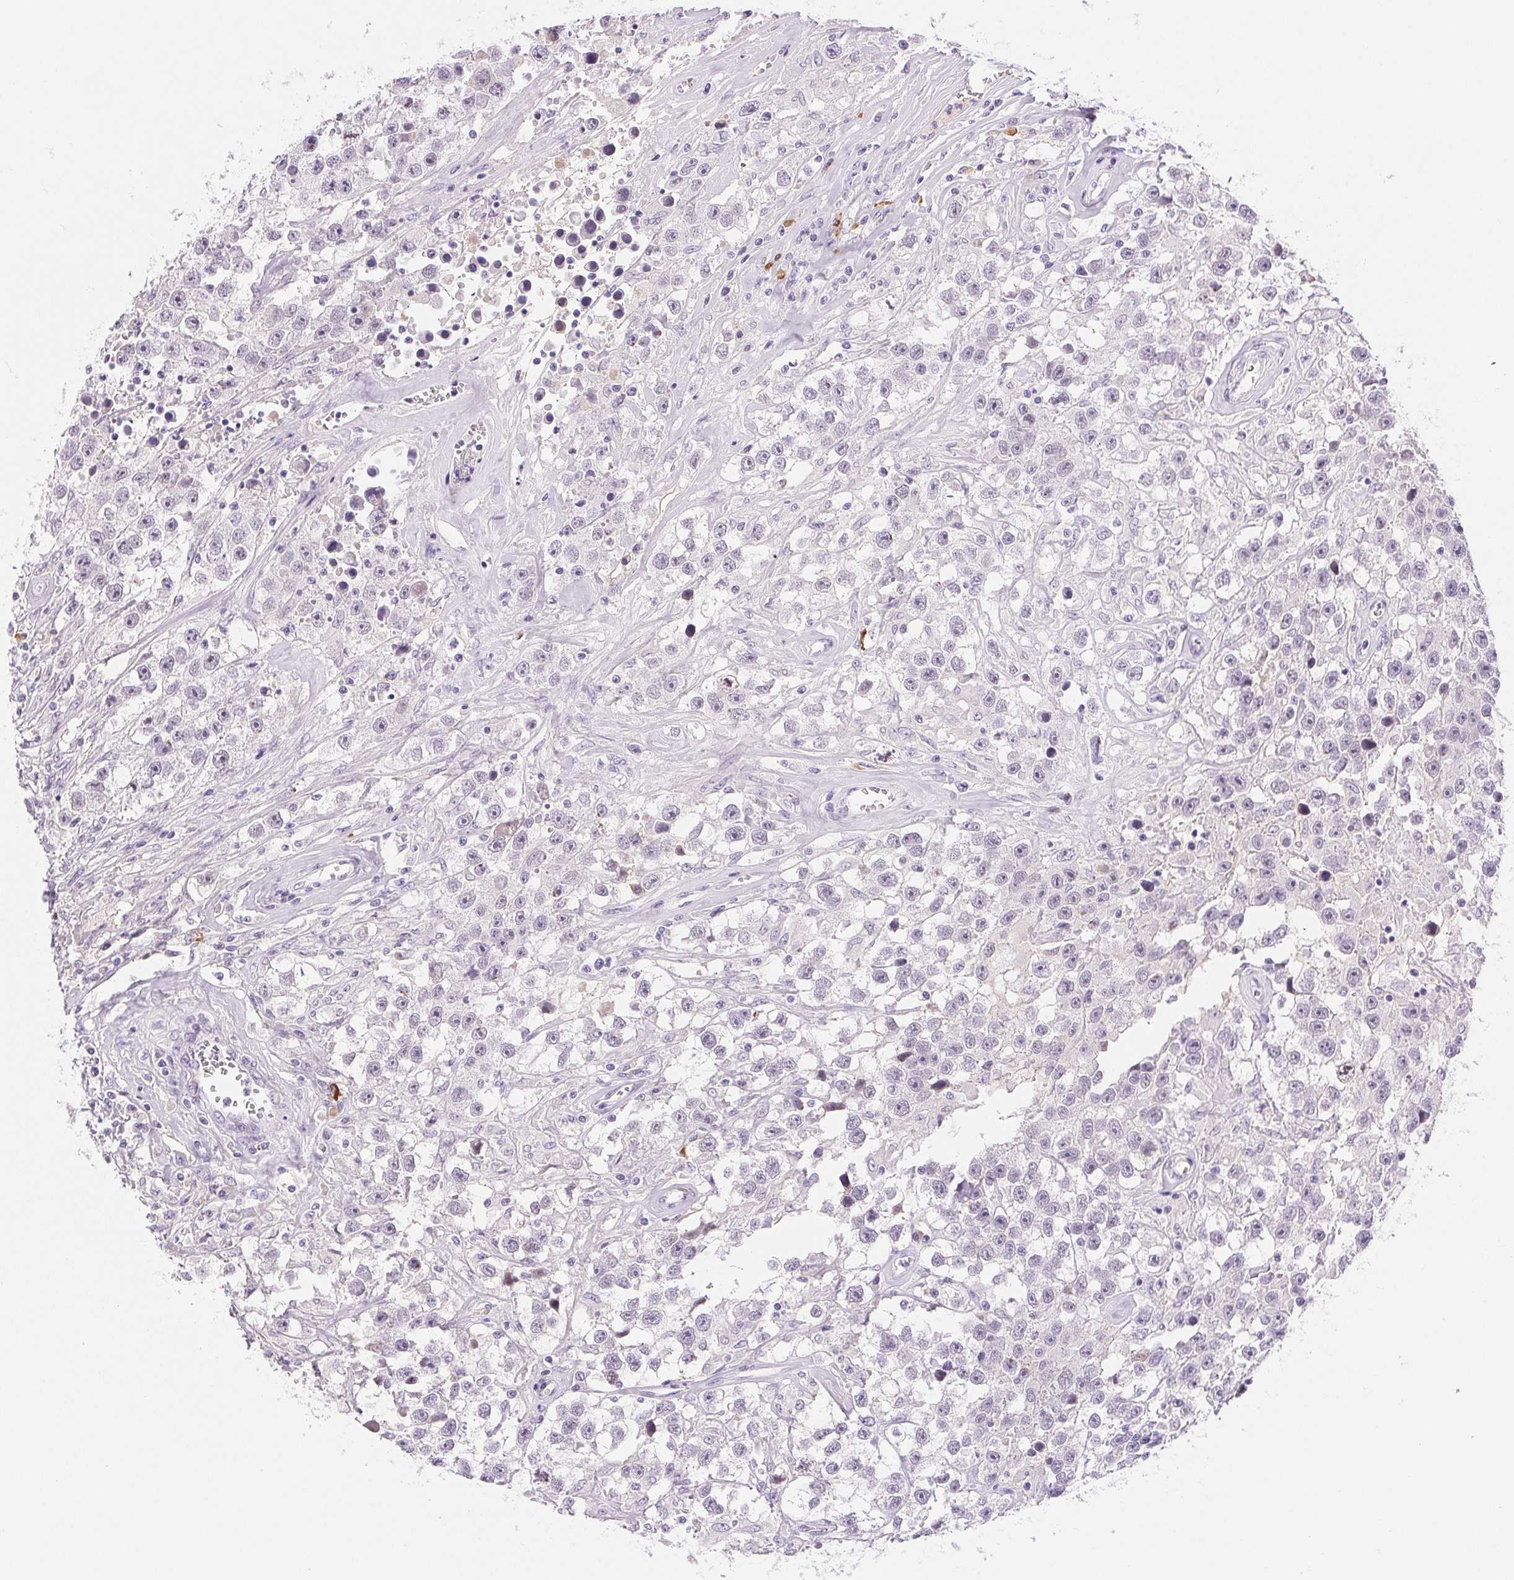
{"staining": {"intensity": "negative", "quantity": "none", "location": "none"}, "tissue": "testis cancer", "cell_type": "Tumor cells", "image_type": "cancer", "snomed": [{"axis": "morphology", "description": "Seminoma, NOS"}, {"axis": "topography", "description": "Testis"}], "caption": "Histopathology image shows no protein expression in tumor cells of testis cancer (seminoma) tissue. Nuclei are stained in blue.", "gene": "IFIT1B", "patient": {"sex": "male", "age": 43}}